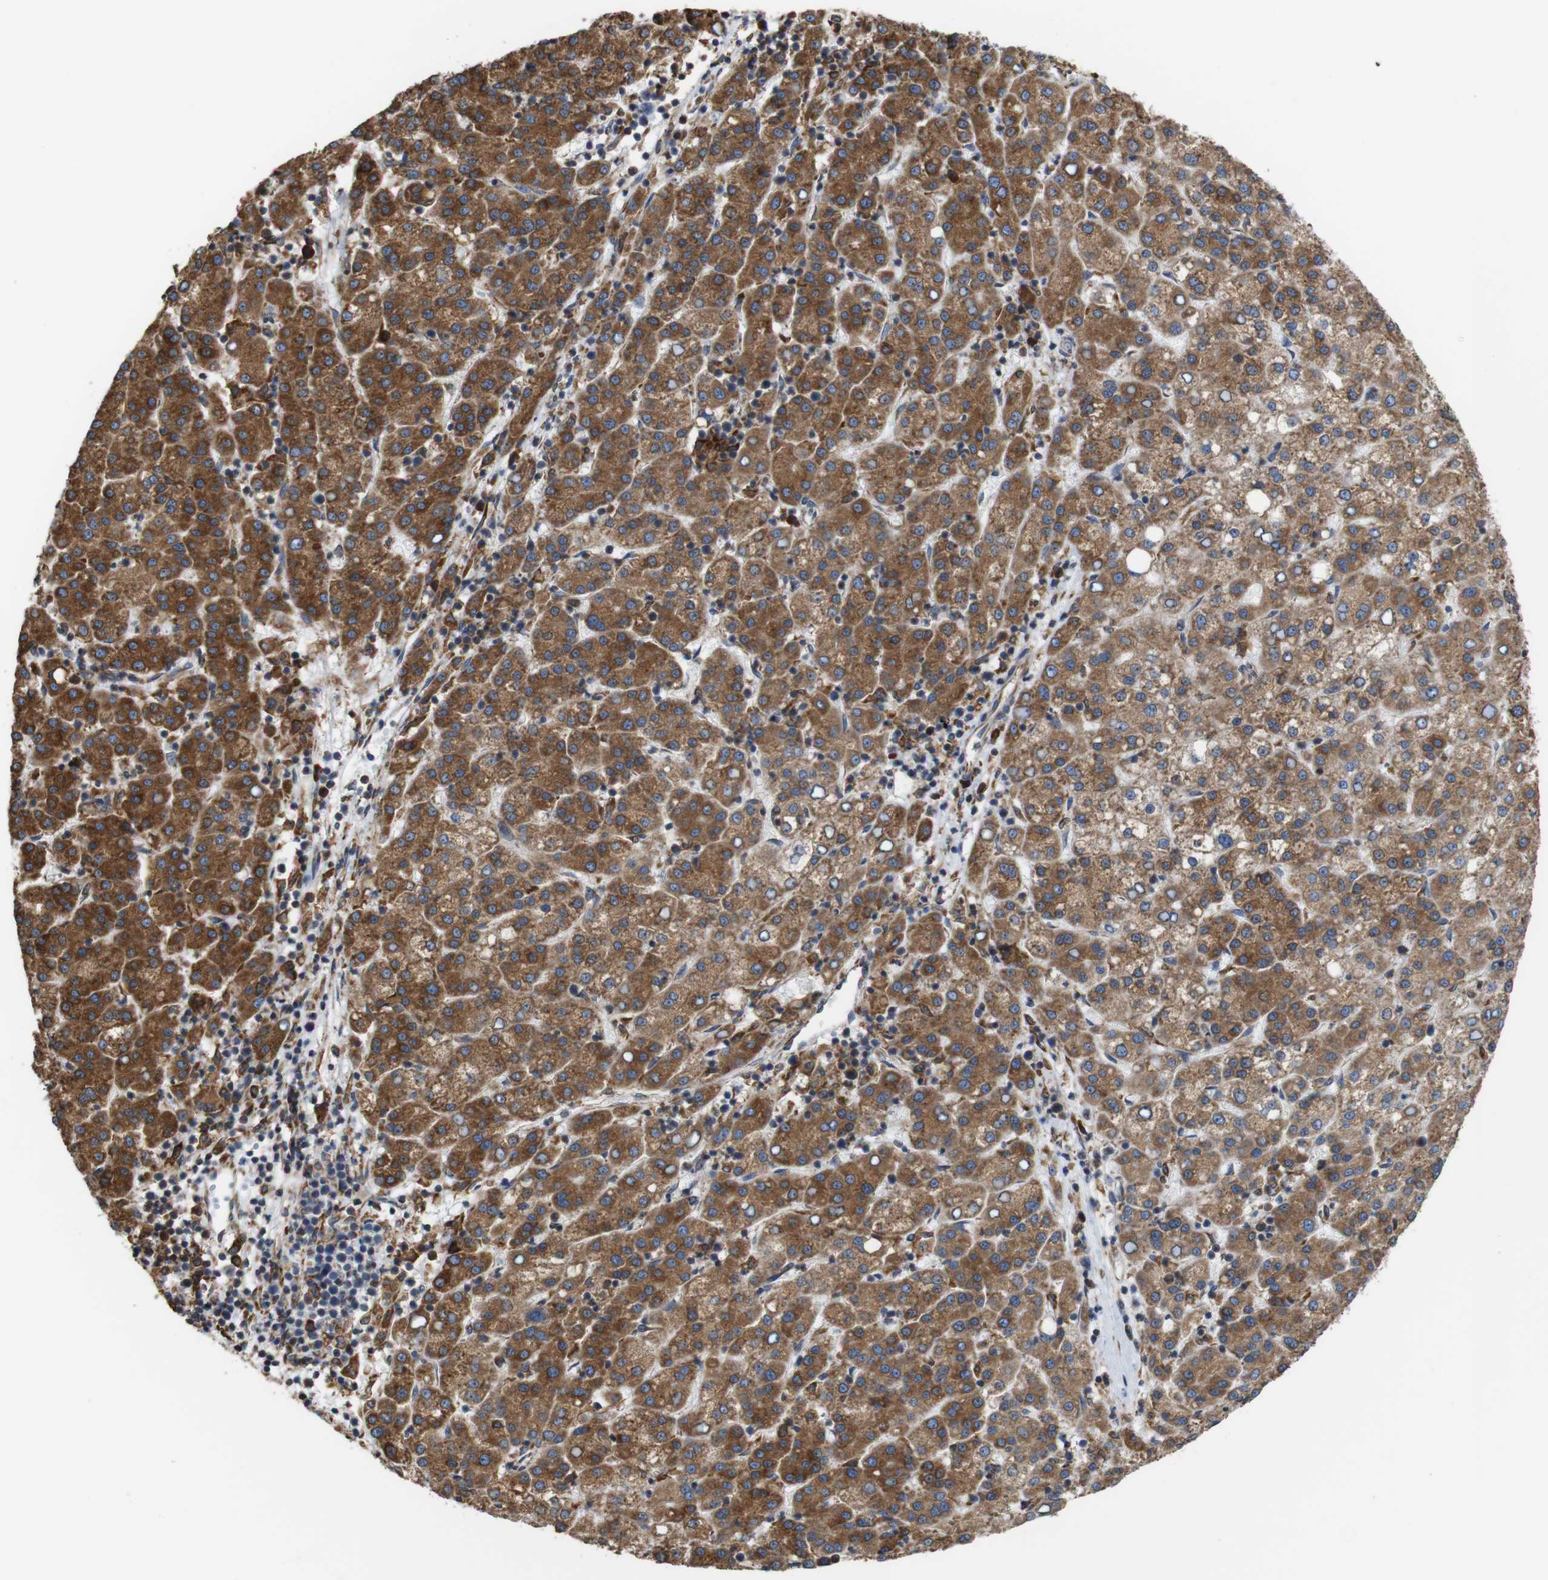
{"staining": {"intensity": "moderate", "quantity": ">75%", "location": "cytoplasmic/membranous"}, "tissue": "liver cancer", "cell_type": "Tumor cells", "image_type": "cancer", "snomed": [{"axis": "morphology", "description": "Carcinoma, Hepatocellular, NOS"}, {"axis": "topography", "description": "Liver"}], "caption": "Hepatocellular carcinoma (liver) stained with DAB (3,3'-diaminobenzidine) IHC shows medium levels of moderate cytoplasmic/membranous expression in approximately >75% of tumor cells.", "gene": "UGGT1", "patient": {"sex": "female", "age": 58}}